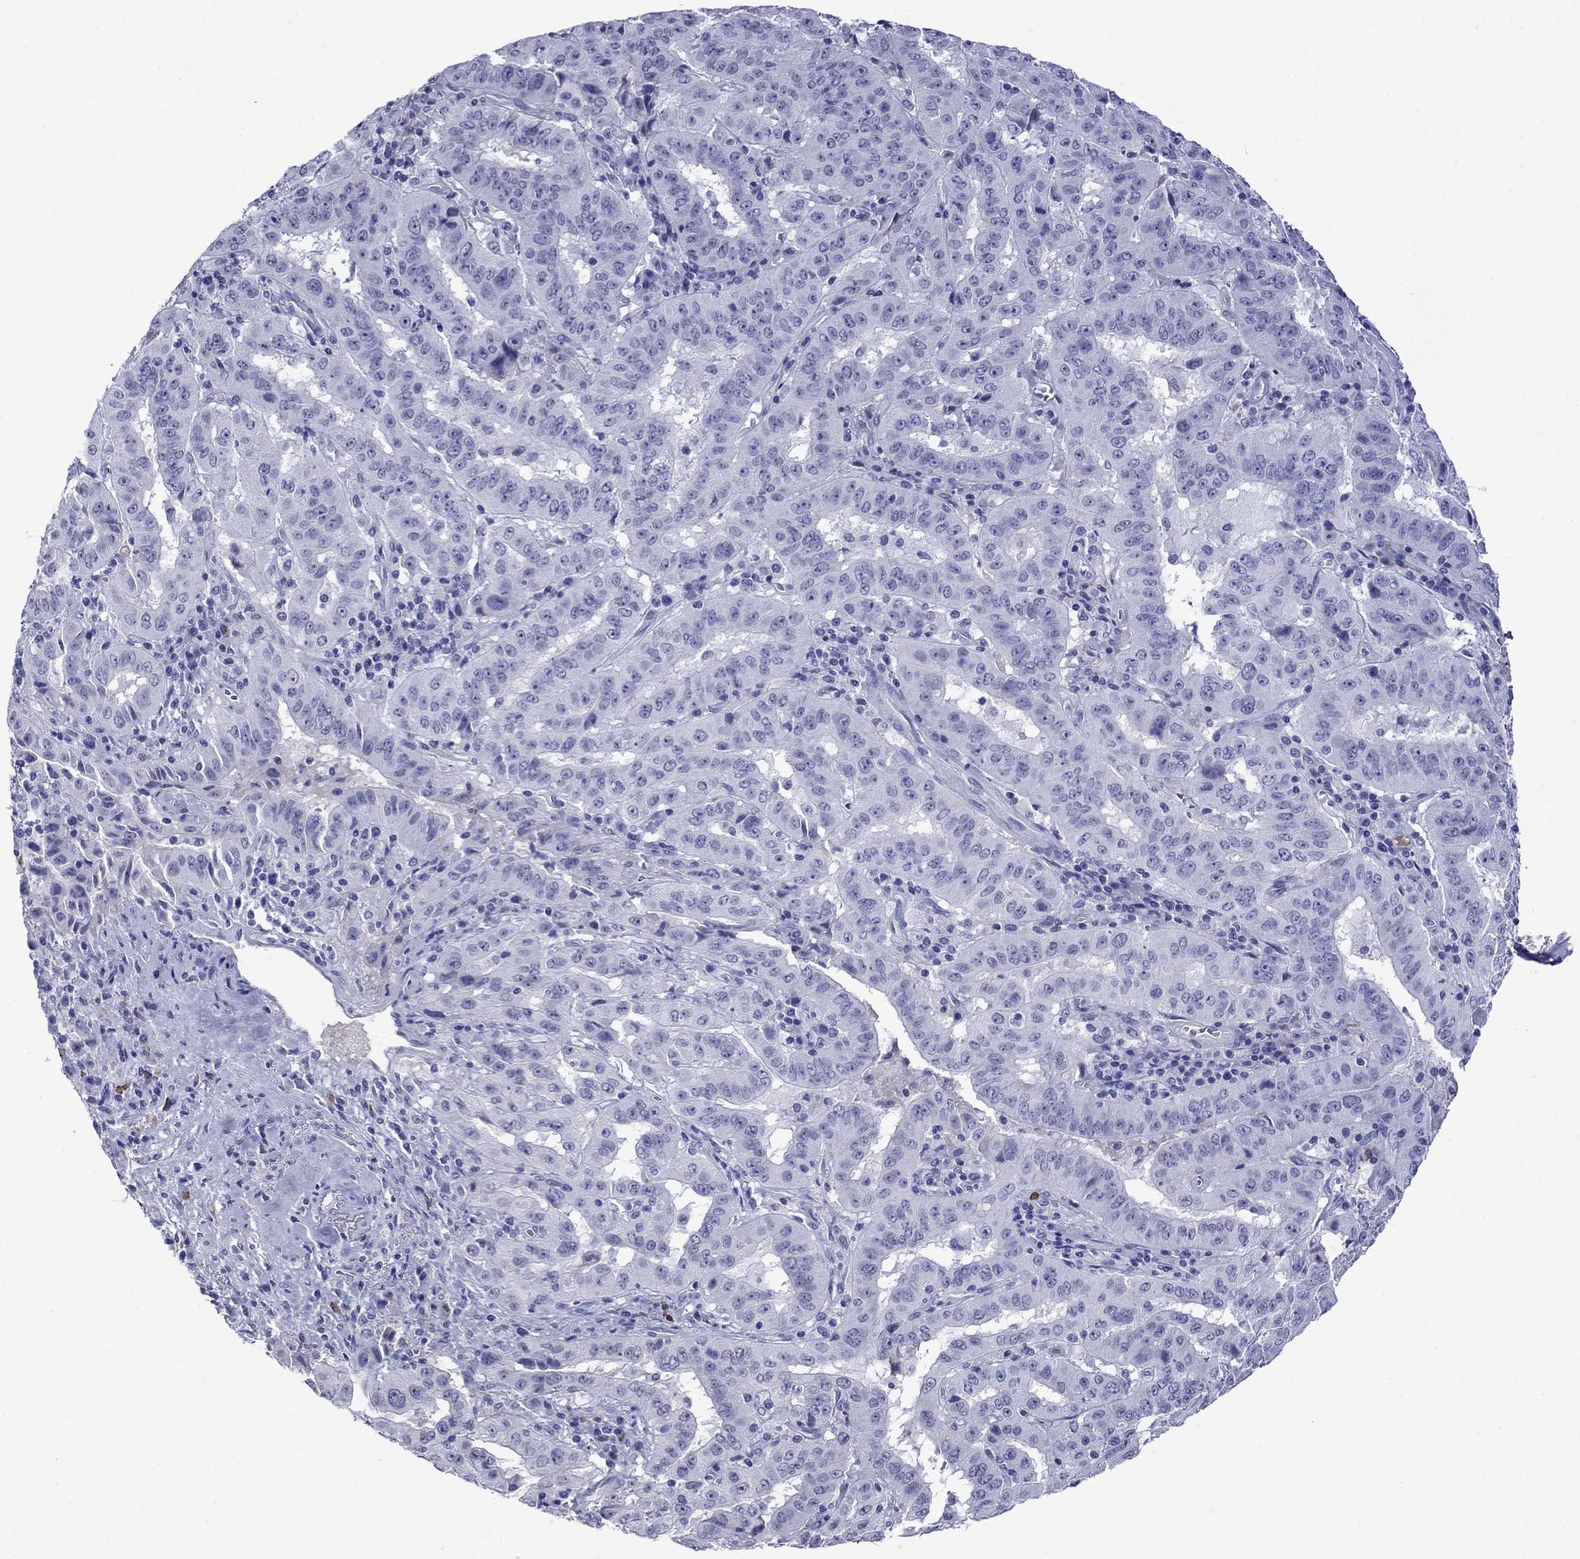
{"staining": {"intensity": "negative", "quantity": "none", "location": "none"}, "tissue": "pancreatic cancer", "cell_type": "Tumor cells", "image_type": "cancer", "snomed": [{"axis": "morphology", "description": "Adenocarcinoma, NOS"}, {"axis": "topography", "description": "Pancreas"}], "caption": "Pancreatic adenocarcinoma stained for a protein using IHC exhibits no staining tumor cells.", "gene": "APOA2", "patient": {"sex": "male", "age": 63}}